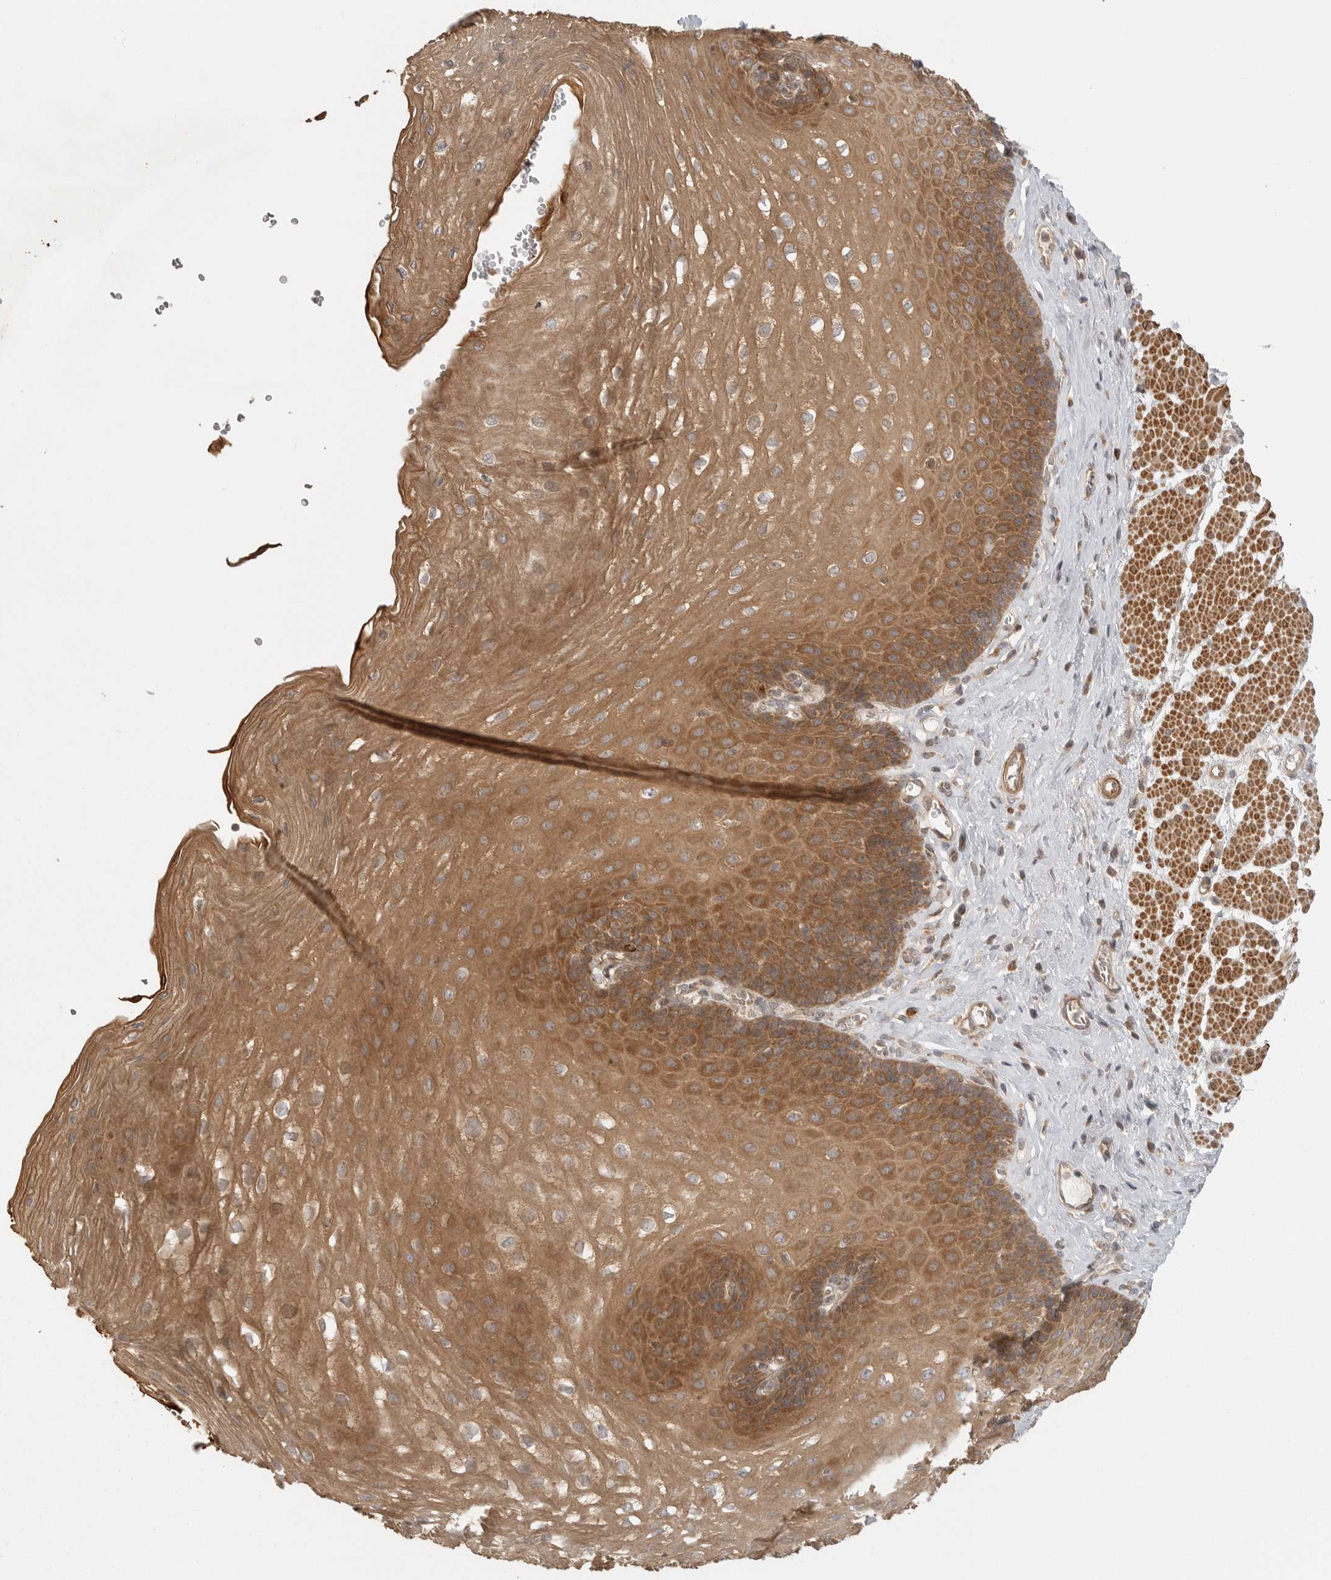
{"staining": {"intensity": "moderate", "quantity": ">75%", "location": "cytoplasmic/membranous"}, "tissue": "esophagus", "cell_type": "Squamous epithelial cells", "image_type": "normal", "snomed": [{"axis": "morphology", "description": "Normal tissue, NOS"}, {"axis": "topography", "description": "Esophagus"}], "caption": "Benign esophagus was stained to show a protein in brown. There is medium levels of moderate cytoplasmic/membranous expression in approximately >75% of squamous epithelial cells.", "gene": "CCPG1", "patient": {"sex": "female", "age": 66}}